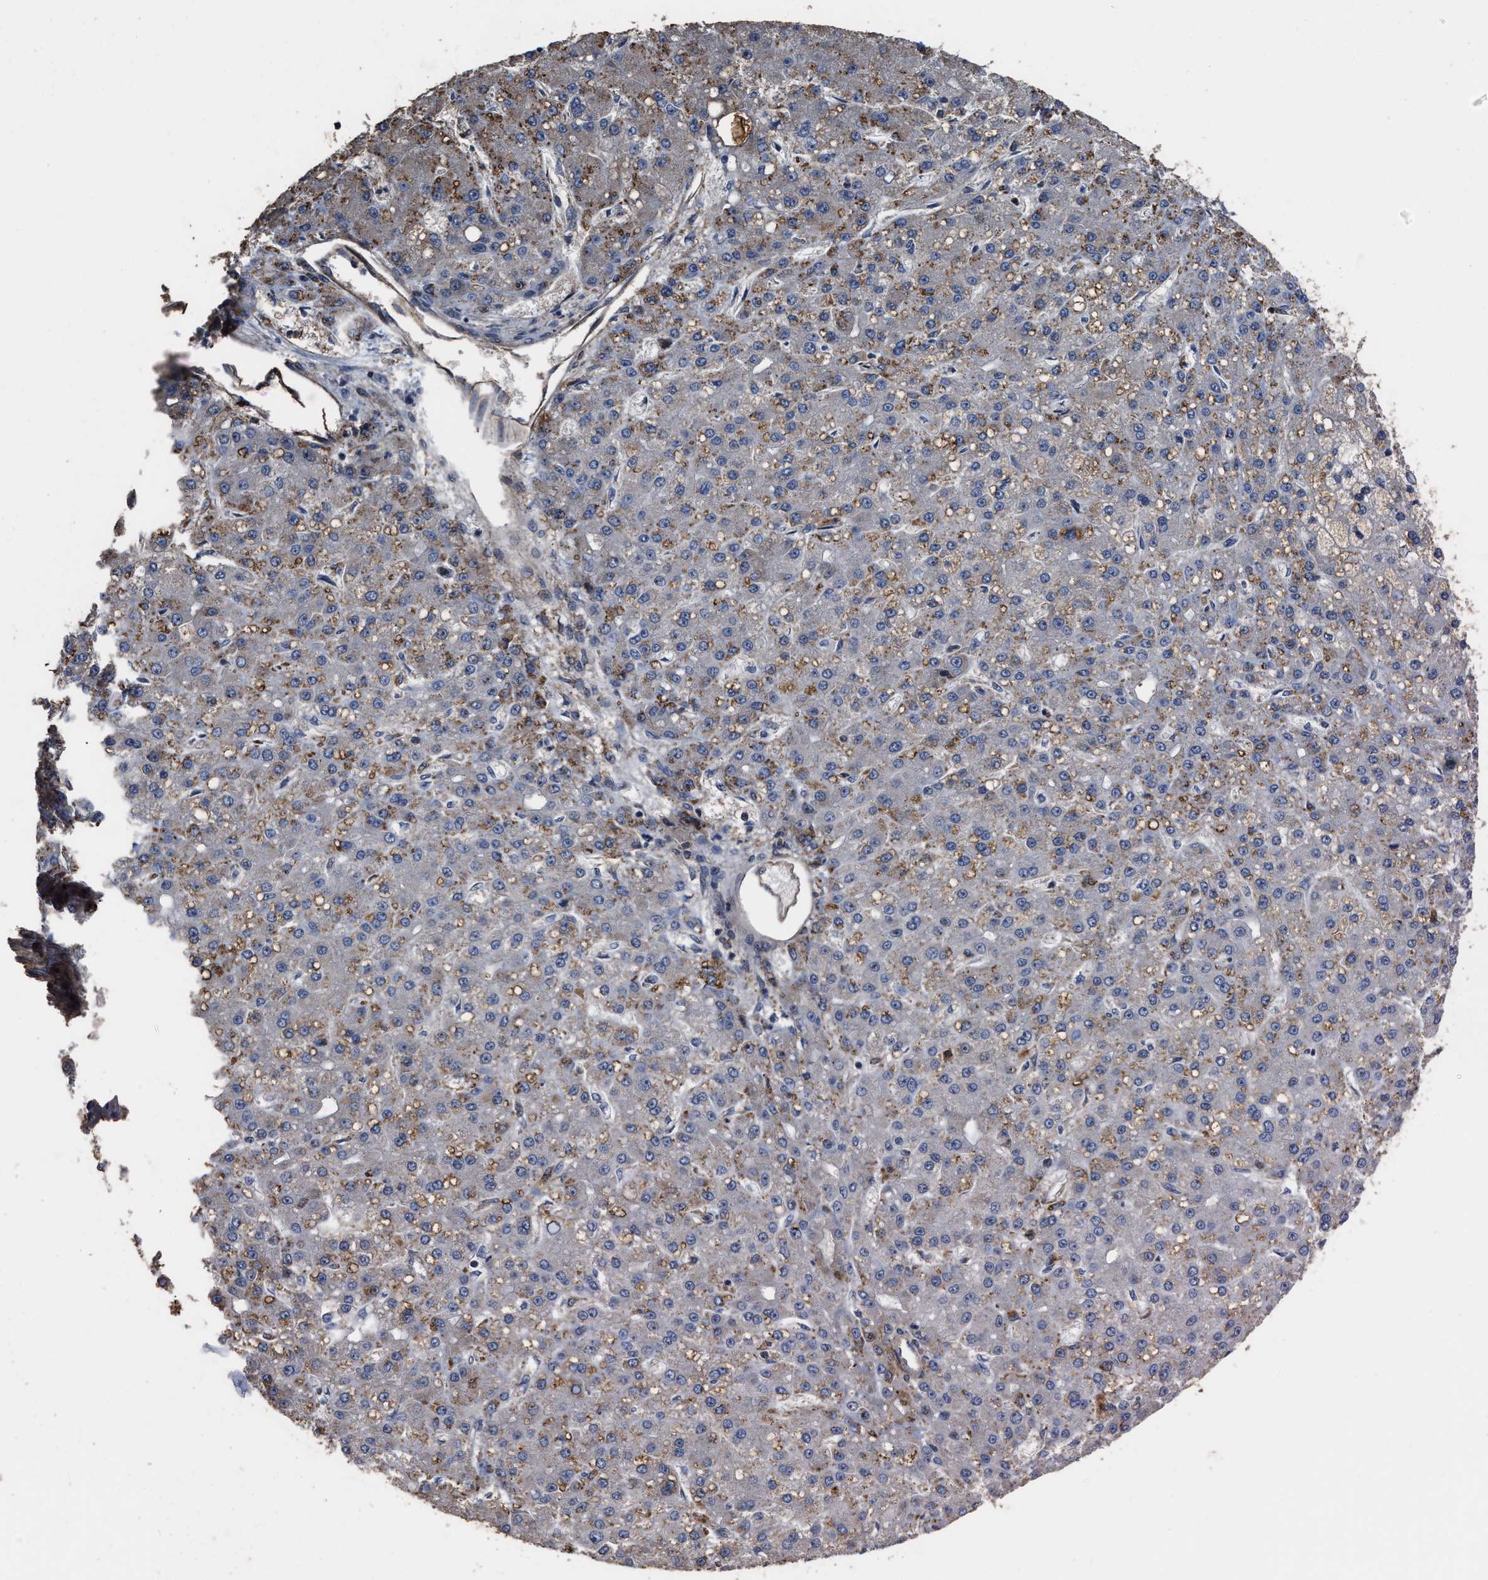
{"staining": {"intensity": "weak", "quantity": "<25%", "location": "cytoplasmic/membranous"}, "tissue": "liver cancer", "cell_type": "Tumor cells", "image_type": "cancer", "snomed": [{"axis": "morphology", "description": "Carcinoma, Hepatocellular, NOS"}, {"axis": "topography", "description": "Liver"}], "caption": "The histopathology image demonstrates no staining of tumor cells in hepatocellular carcinoma (liver).", "gene": "TDRKH", "patient": {"sex": "male", "age": 67}}